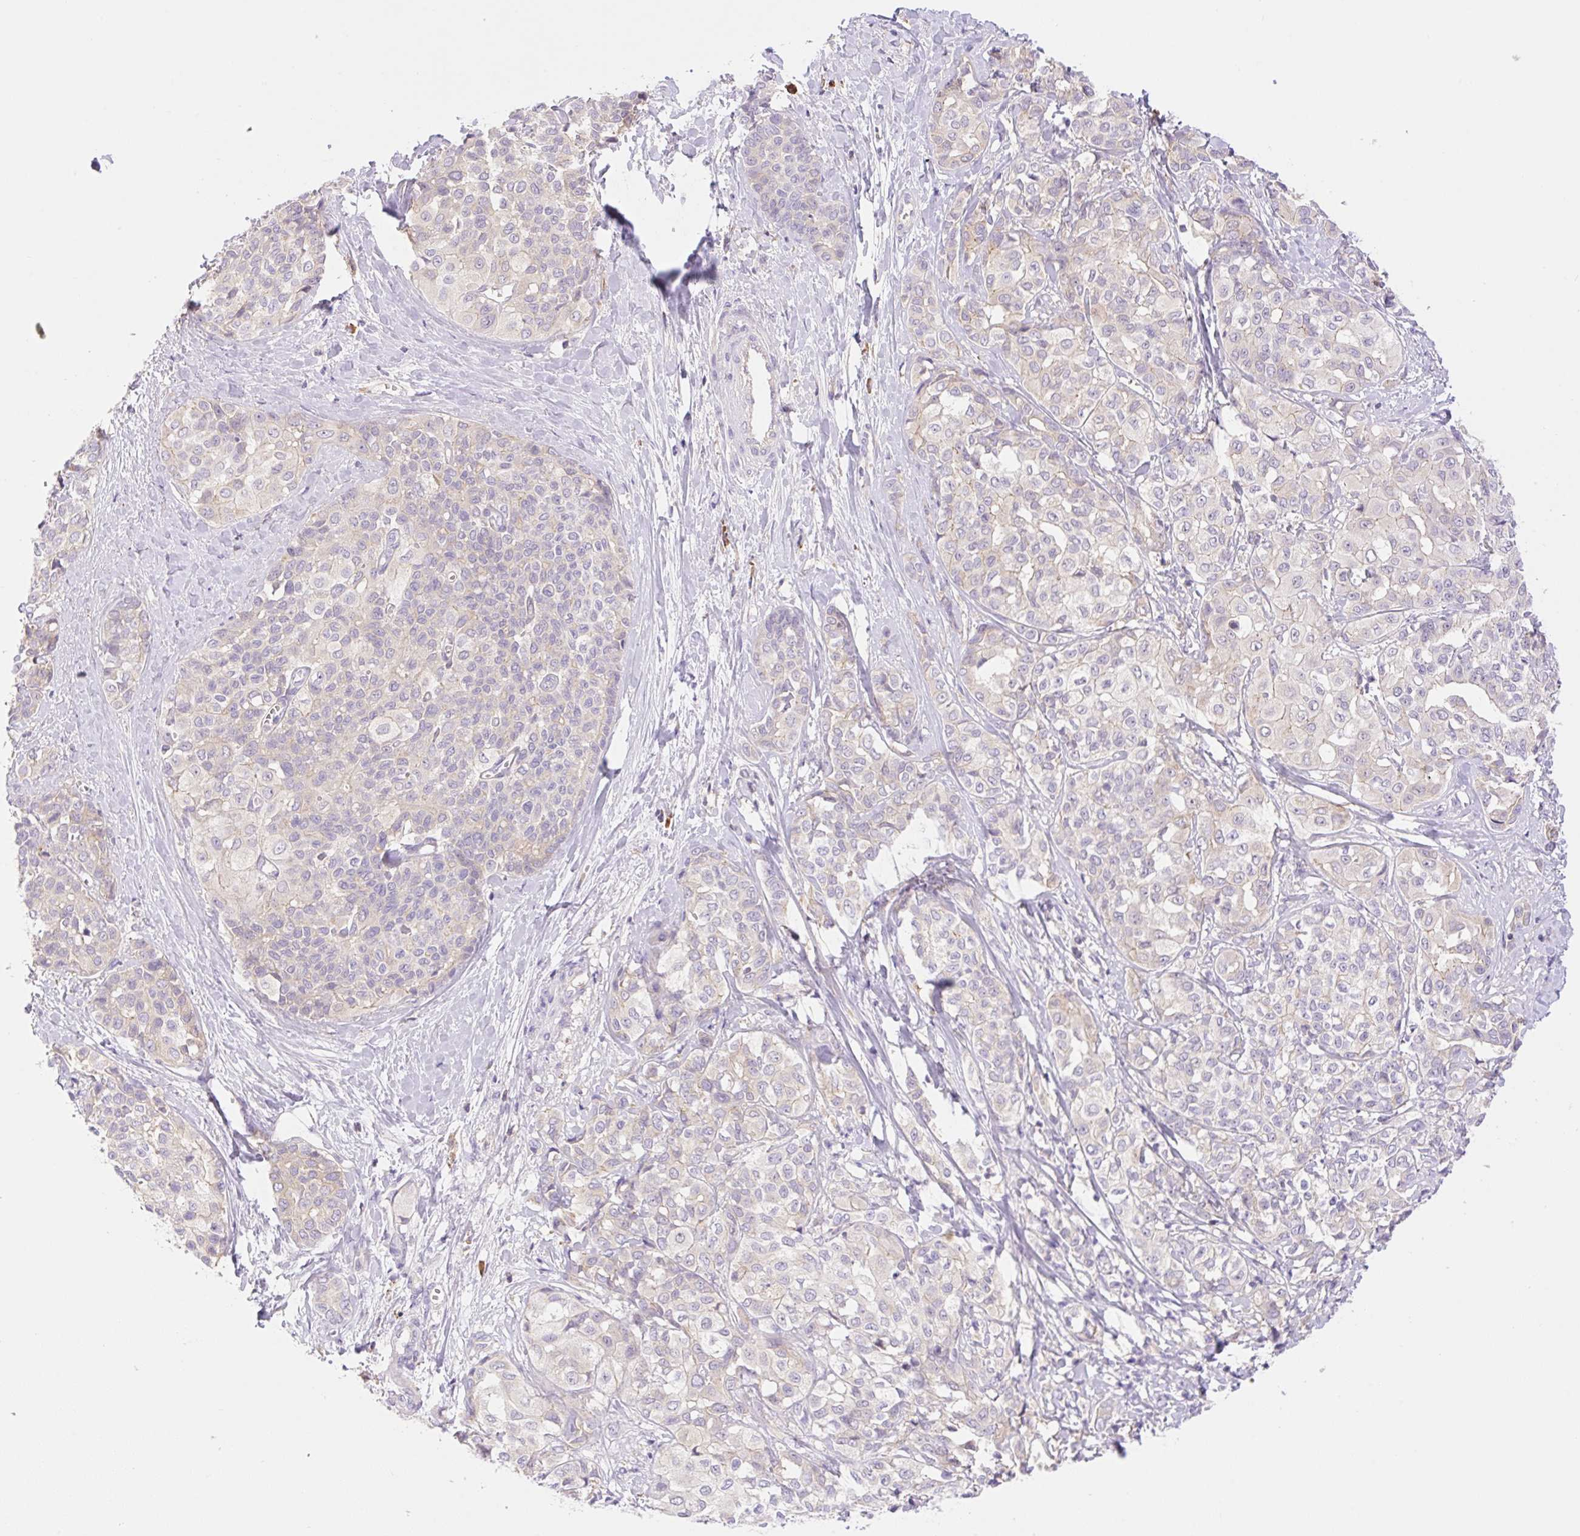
{"staining": {"intensity": "negative", "quantity": "none", "location": "none"}, "tissue": "liver cancer", "cell_type": "Tumor cells", "image_type": "cancer", "snomed": [{"axis": "morphology", "description": "Cholangiocarcinoma"}, {"axis": "topography", "description": "Liver"}], "caption": "High magnification brightfield microscopy of liver cancer stained with DAB (3,3'-diaminobenzidine) (brown) and counterstained with hematoxylin (blue): tumor cells show no significant staining.", "gene": "DENND5A", "patient": {"sex": "female", "age": 77}}